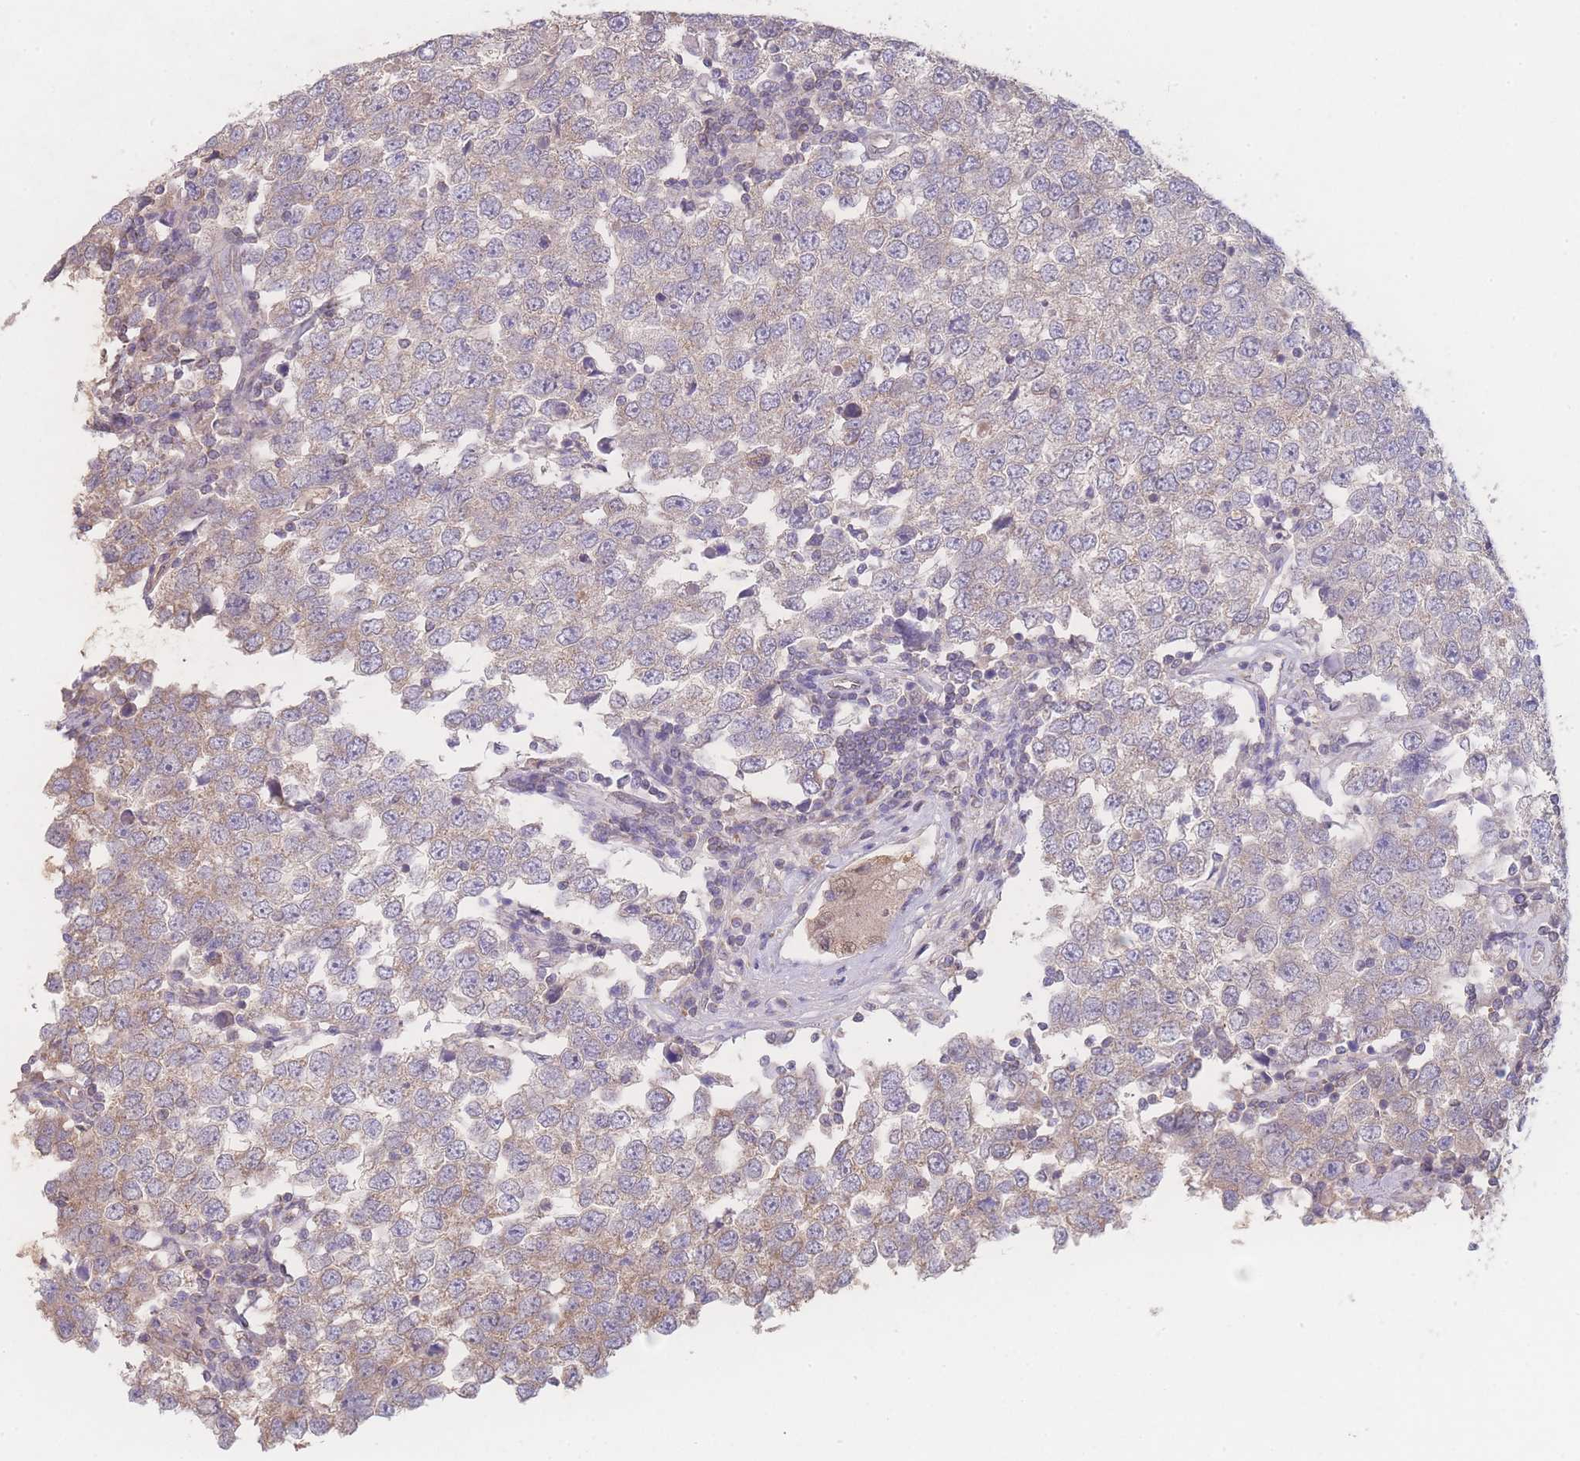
{"staining": {"intensity": "weak", "quantity": "<25%", "location": "cytoplasmic/membranous"}, "tissue": "testis cancer", "cell_type": "Tumor cells", "image_type": "cancer", "snomed": [{"axis": "morphology", "description": "Seminoma, NOS"}, {"axis": "morphology", "description": "Carcinoma, Embryonal, NOS"}, {"axis": "topography", "description": "Testis"}], "caption": "High magnification brightfield microscopy of embryonal carcinoma (testis) stained with DAB (3,3'-diaminobenzidine) (brown) and counterstained with hematoxylin (blue): tumor cells show no significant staining.", "gene": "GIPR", "patient": {"sex": "male", "age": 28}}